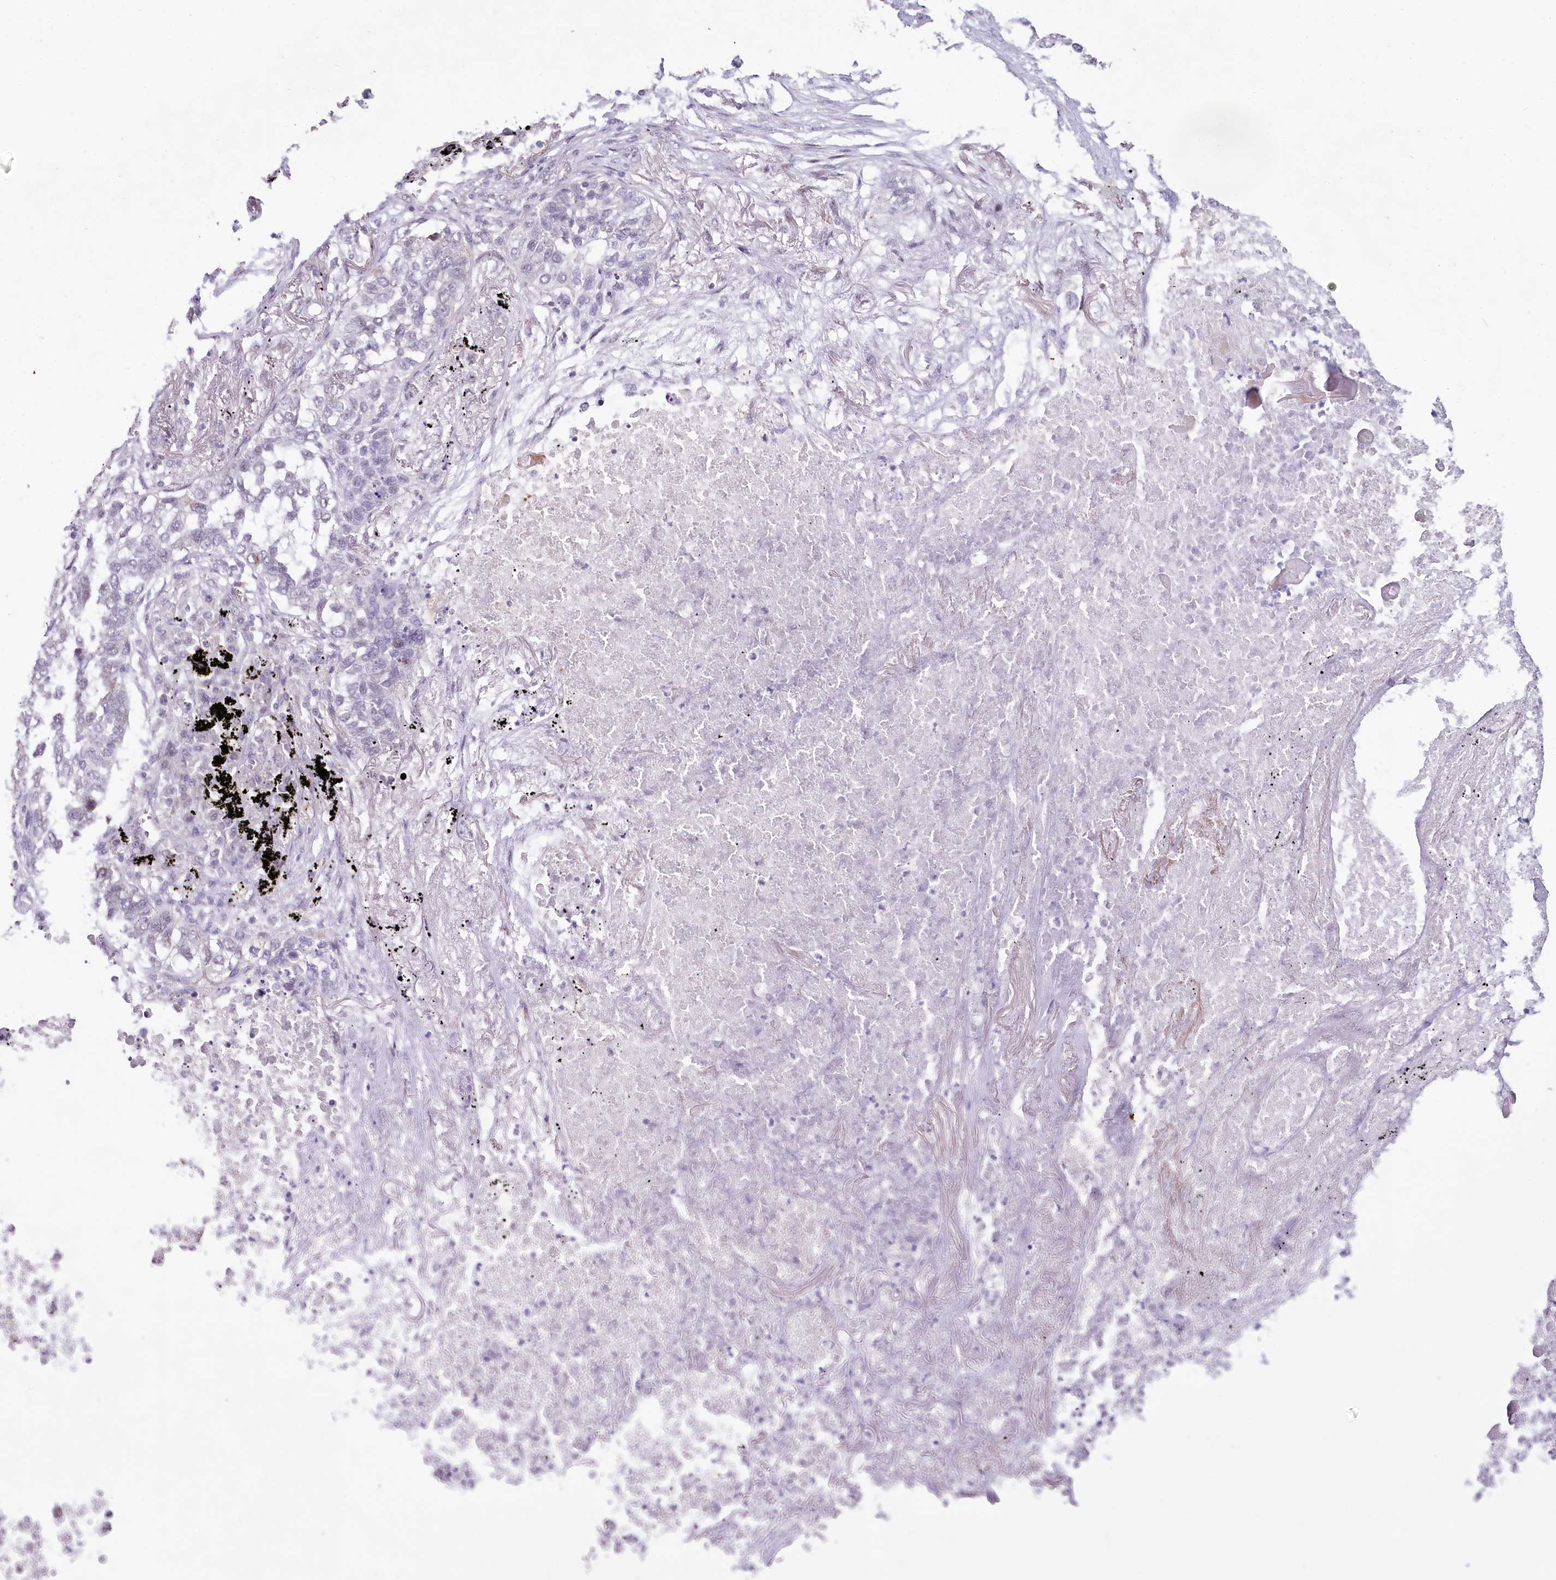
{"staining": {"intensity": "negative", "quantity": "none", "location": "none"}, "tissue": "lung cancer", "cell_type": "Tumor cells", "image_type": "cancer", "snomed": [{"axis": "morphology", "description": "Squamous cell carcinoma, NOS"}, {"axis": "topography", "description": "Lung"}], "caption": "Immunohistochemistry histopathology image of neoplastic tissue: human lung cancer stained with DAB (3,3'-diaminobenzidine) exhibits no significant protein expression in tumor cells.", "gene": "HPD", "patient": {"sex": "female", "age": 63}}